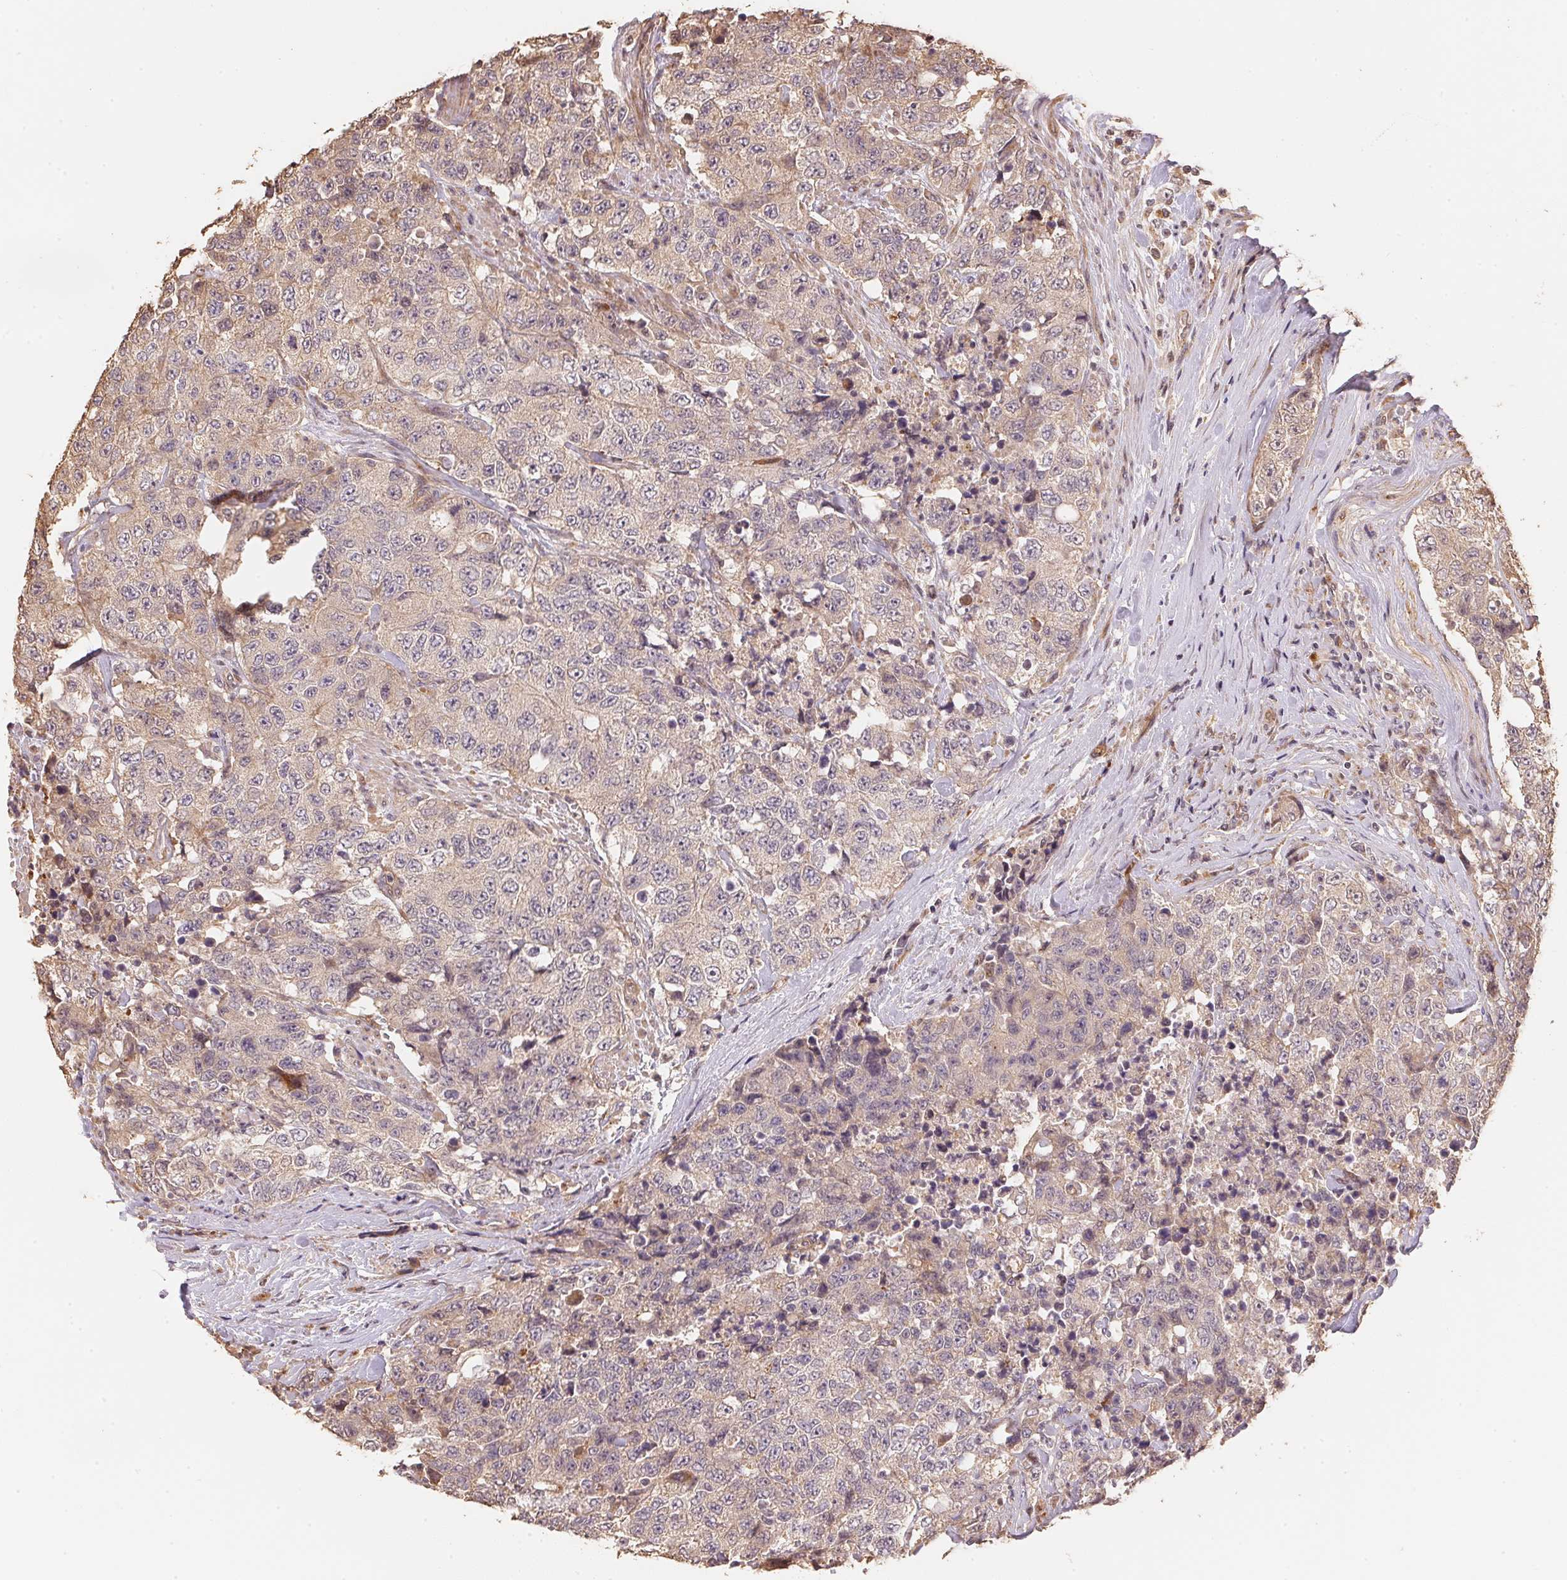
{"staining": {"intensity": "weak", "quantity": "25%-75%", "location": "cytoplasmic/membranous"}, "tissue": "urothelial cancer", "cell_type": "Tumor cells", "image_type": "cancer", "snomed": [{"axis": "morphology", "description": "Urothelial carcinoma, High grade"}, {"axis": "topography", "description": "Urinary bladder"}], "caption": "Tumor cells reveal low levels of weak cytoplasmic/membranous expression in approximately 25%-75% of cells in urothelial carcinoma (high-grade).", "gene": "TMEM222", "patient": {"sex": "female", "age": 78}}